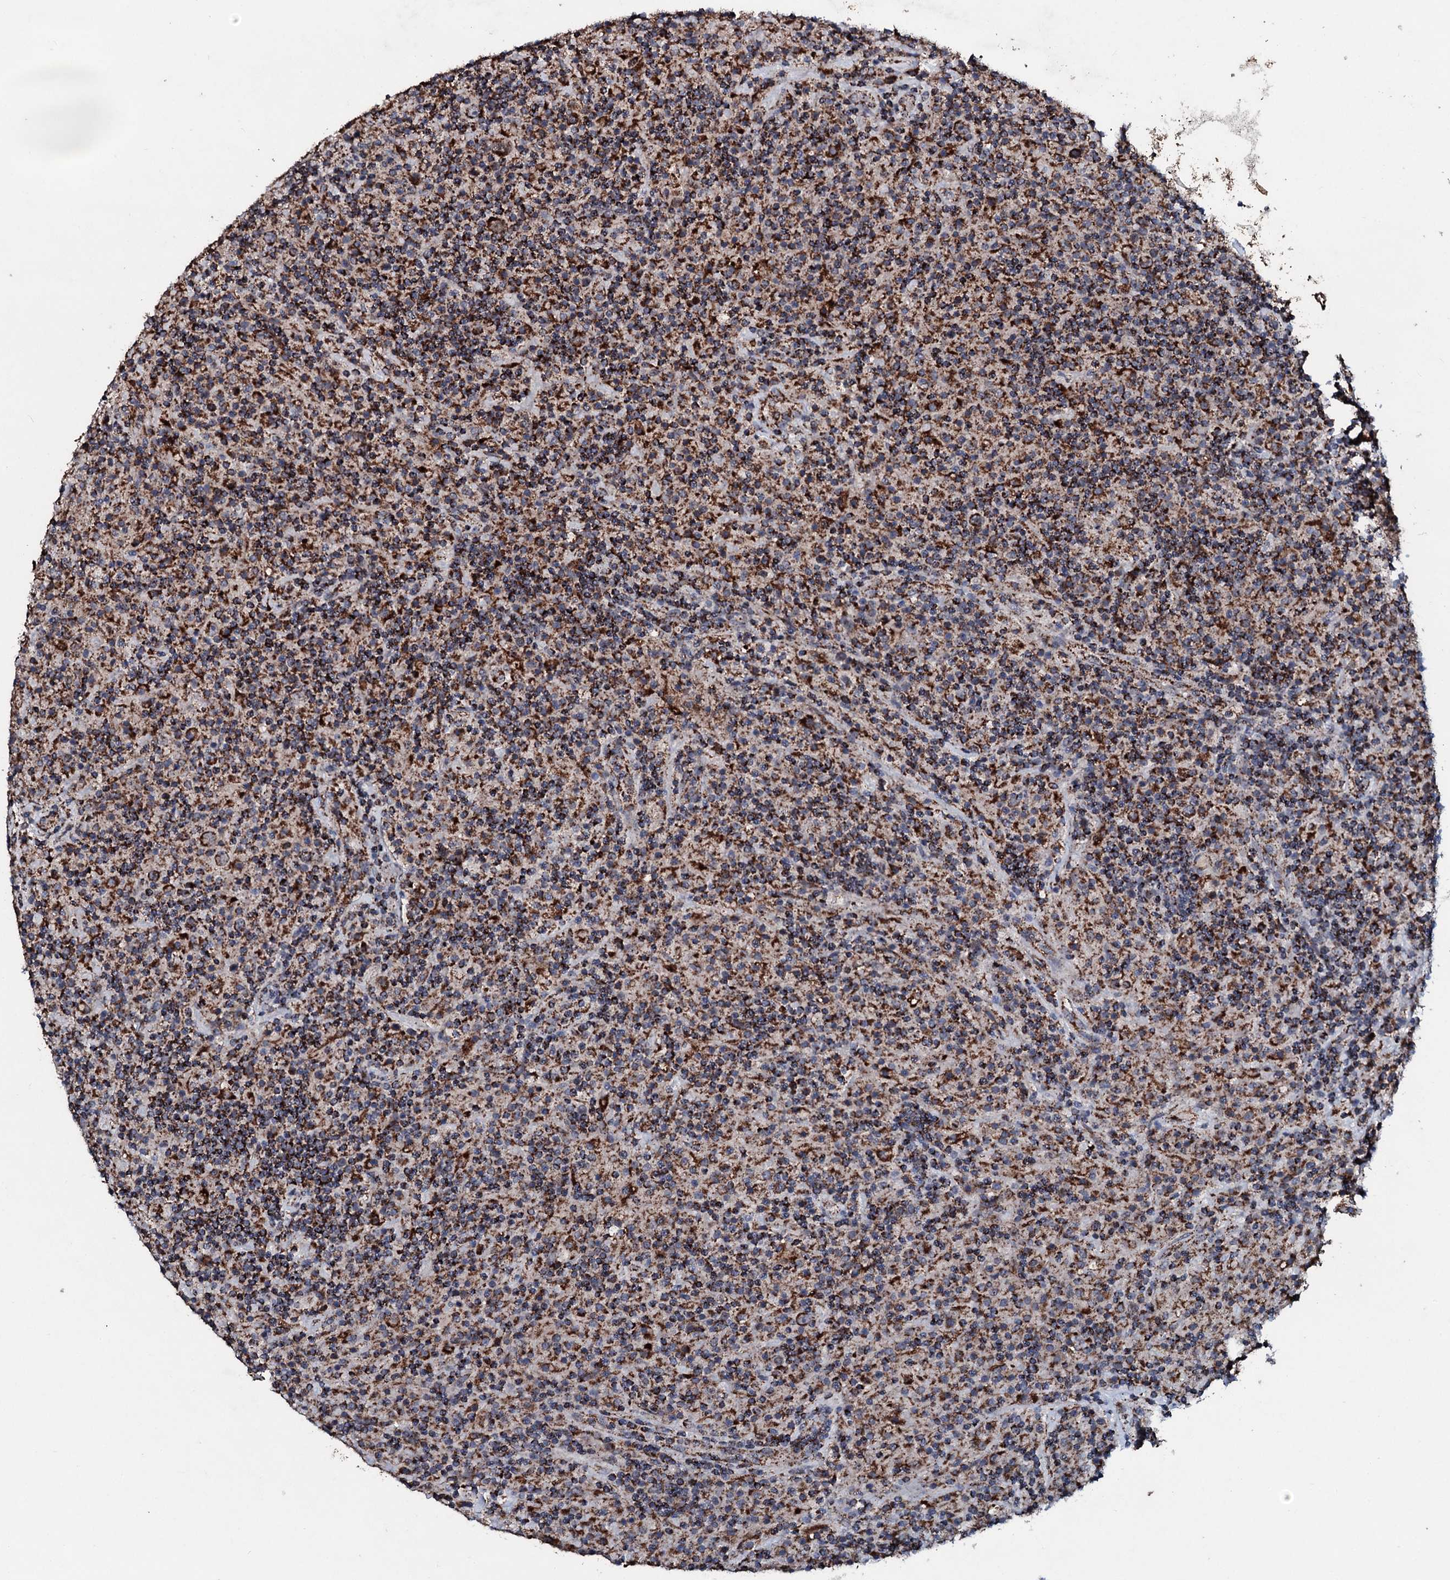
{"staining": {"intensity": "strong", "quantity": ">75%", "location": "cytoplasmic/membranous"}, "tissue": "lymphoma", "cell_type": "Tumor cells", "image_type": "cancer", "snomed": [{"axis": "morphology", "description": "Hodgkin's disease, NOS"}, {"axis": "topography", "description": "Lymph node"}], "caption": "Immunohistochemistry staining of Hodgkin's disease, which reveals high levels of strong cytoplasmic/membranous expression in approximately >75% of tumor cells indicating strong cytoplasmic/membranous protein expression. The staining was performed using DAB (brown) for protein detection and nuclei were counterstained in hematoxylin (blue).", "gene": "DYNC2I2", "patient": {"sex": "male", "age": 70}}